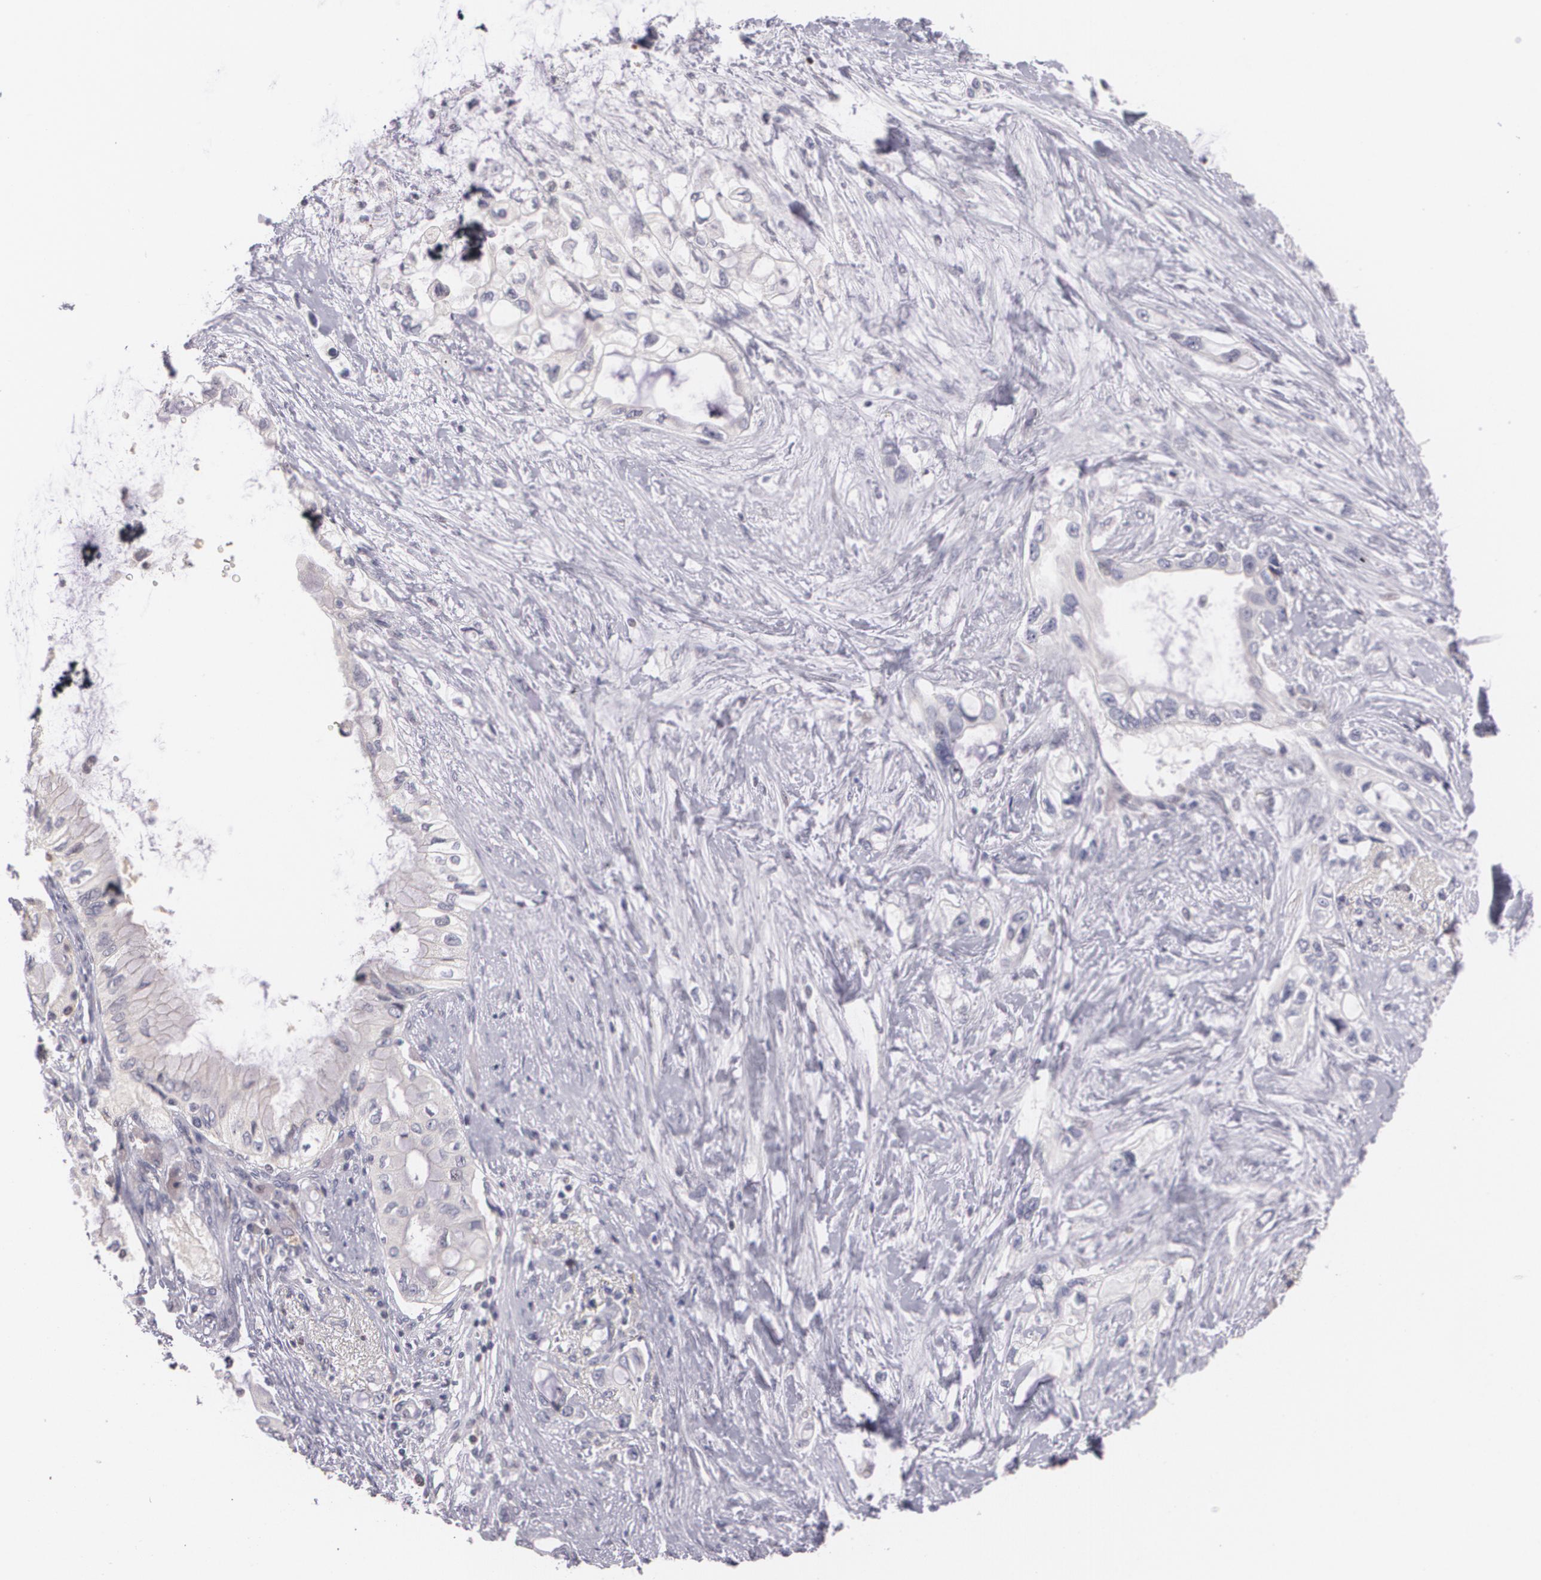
{"staining": {"intensity": "negative", "quantity": "none", "location": "none"}, "tissue": "pancreatic cancer", "cell_type": "Tumor cells", "image_type": "cancer", "snomed": [{"axis": "morphology", "description": "Adenocarcinoma, NOS"}, {"axis": "topography", "description": "Pancreas"}], "caption": "IHC of pancreatic cancer demonstrates no positivity in tumor cells. Brightfield microscopy of immunohistochemistry (IHC) stained with DAB (3,3'-diaminobenzidine) (brown) and hematoxylin (blue), captured at high magnification.", "gene": "ZBTB16", "patient": {"sex": "female", "age": 70}}